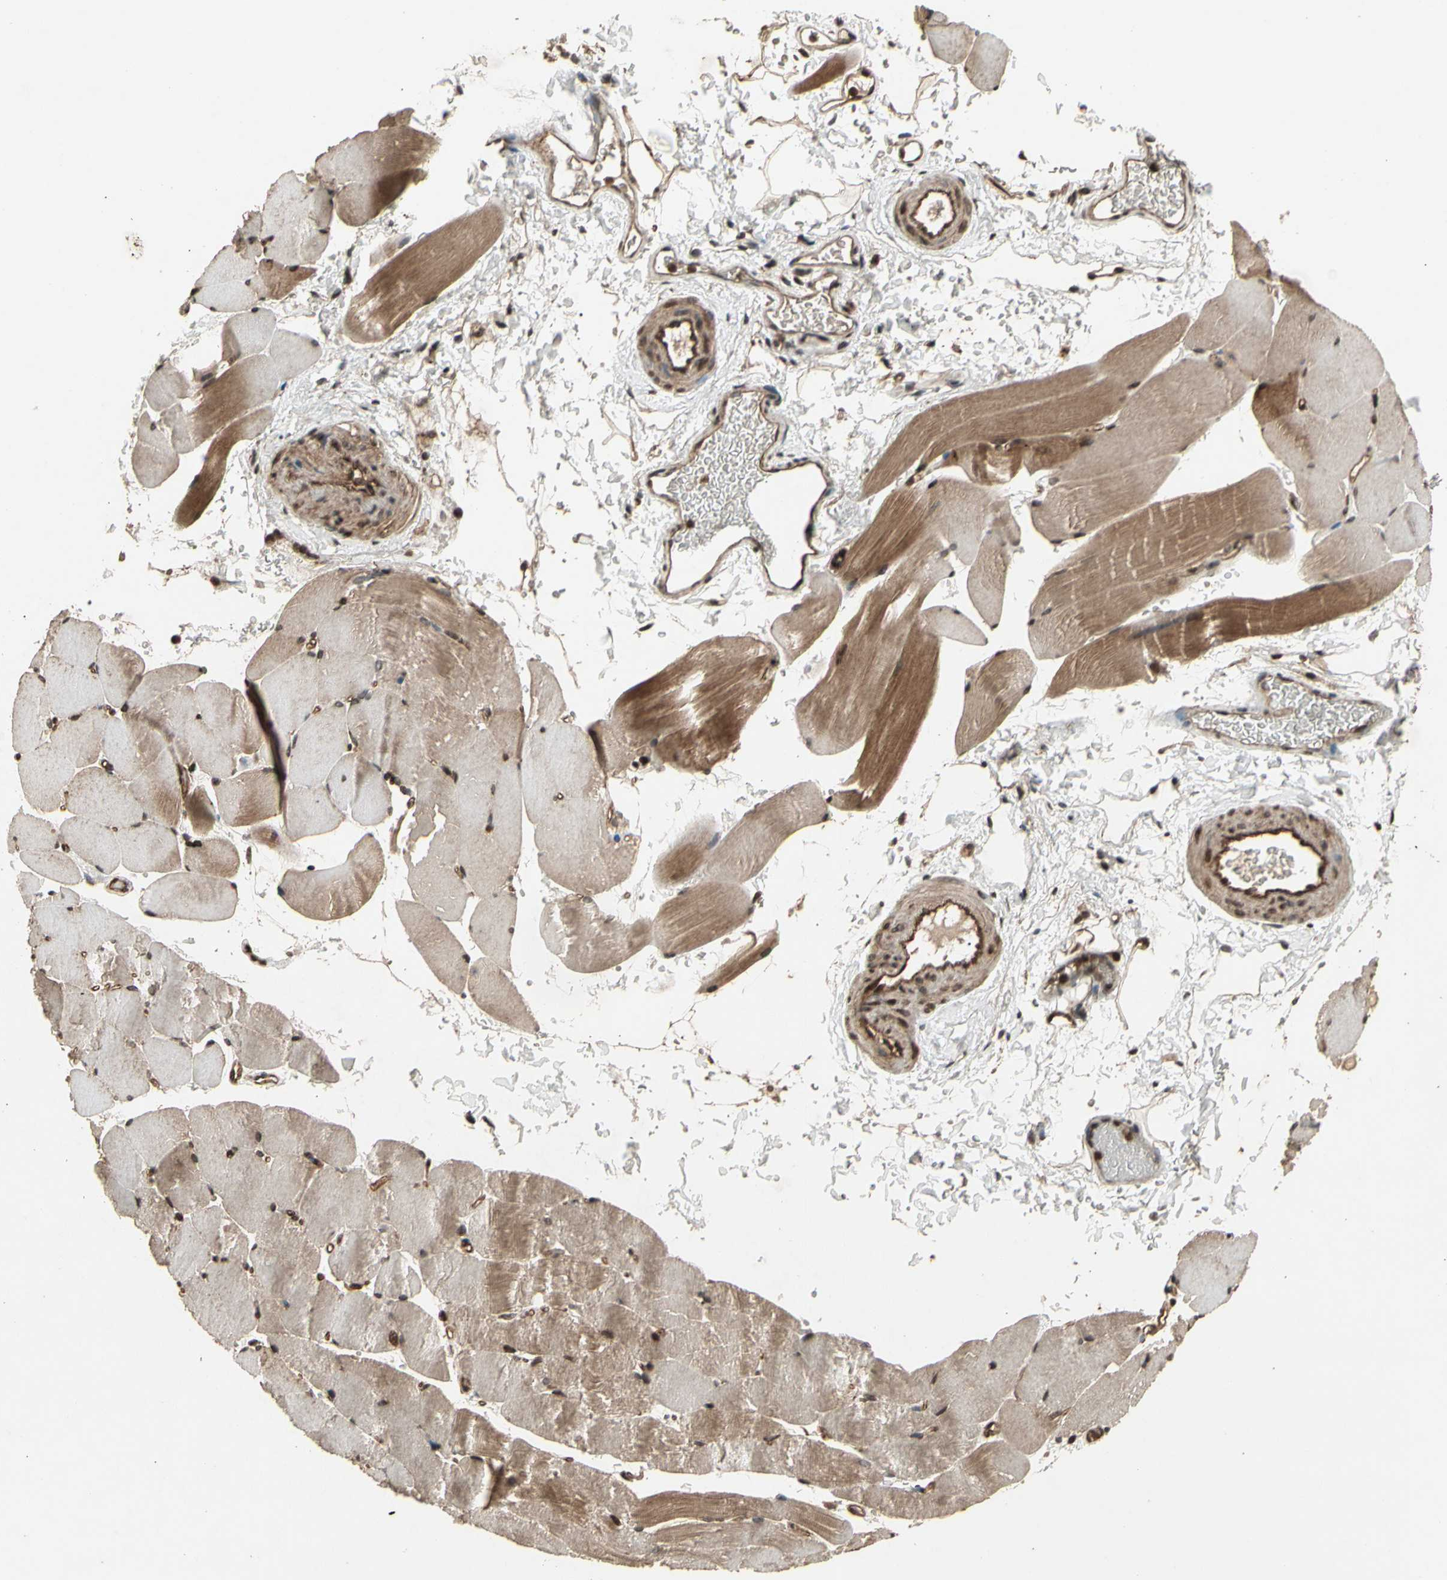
{"staining": {"intensity": "moderate", "quantity": ">75%", "location": "cytoplasmic/membranous"}, "tissue": "skeletal muscle", "cell_type": "Myocytes", "image_type": "normal", "snomed": [{"axis": "morphology", "description": "Normal tissue, NOS"}, {"axis": "topography", "description": "Skeletal muscle"}, {"axis": "topography", "description": "Parathyroid gland"}], "caption": "Protein expression analysis of normal human skeletal muscle reveals moderate cytoplasmic/membranous staining in approximately >75% of myocytes. (Stains: DAB (3,3'-diaminobenzidine) in brown, nuclei in blue, Microscopy: brightfield microscopy at high magnification).", "gene": "GLRX", "patient": {"sex": "female", "age": 37}}